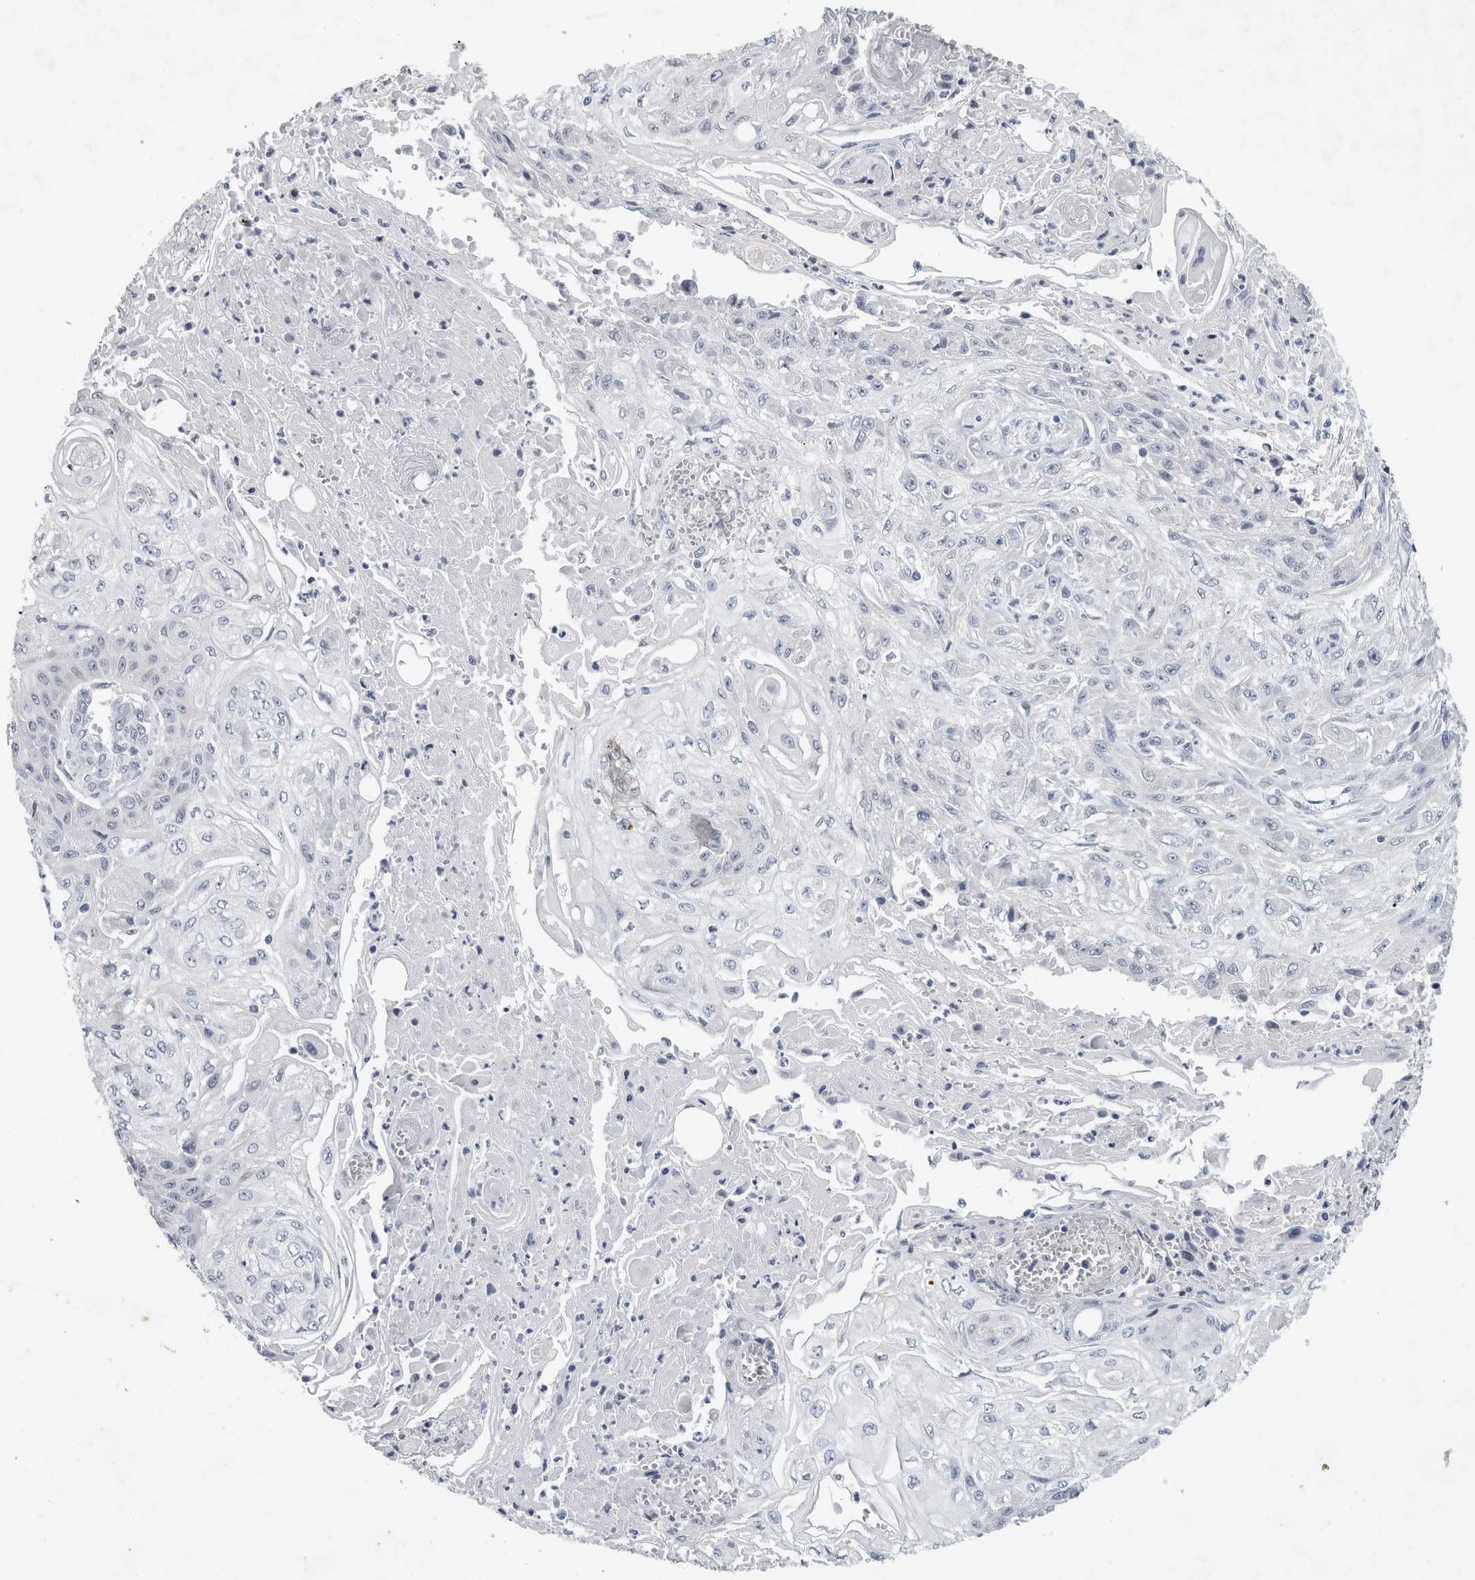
{"staining": {"intensity": "negative", "quantity": "none", "location": "none"}, "tissue": "skin cancer", "cell_type": "Tumor cells", "image_type": "cancer", "snomed": [{"axis": "morphology", "description": "Squamous cell carcinoma, NOS"}, {"axis": "morphology", "description": "Squamous cell carcinoma, metastatic, NOS"}, {"axis": "topography", "description": "Skin"}, {"axis": "topography", "description": "Lymph node"}], "caption": "A histopathology image of skin cancer (squamous cell carcinoma) stained for a protein demonstrates no brown staining in tumor cells. (Stains: DAB immunohistochemistry with hematoxylin counter stain, Microscopy: brightfield microscopy at high magnification).", "gene": "FXYD7", "patient": {"sex": "male", "age": 75}}